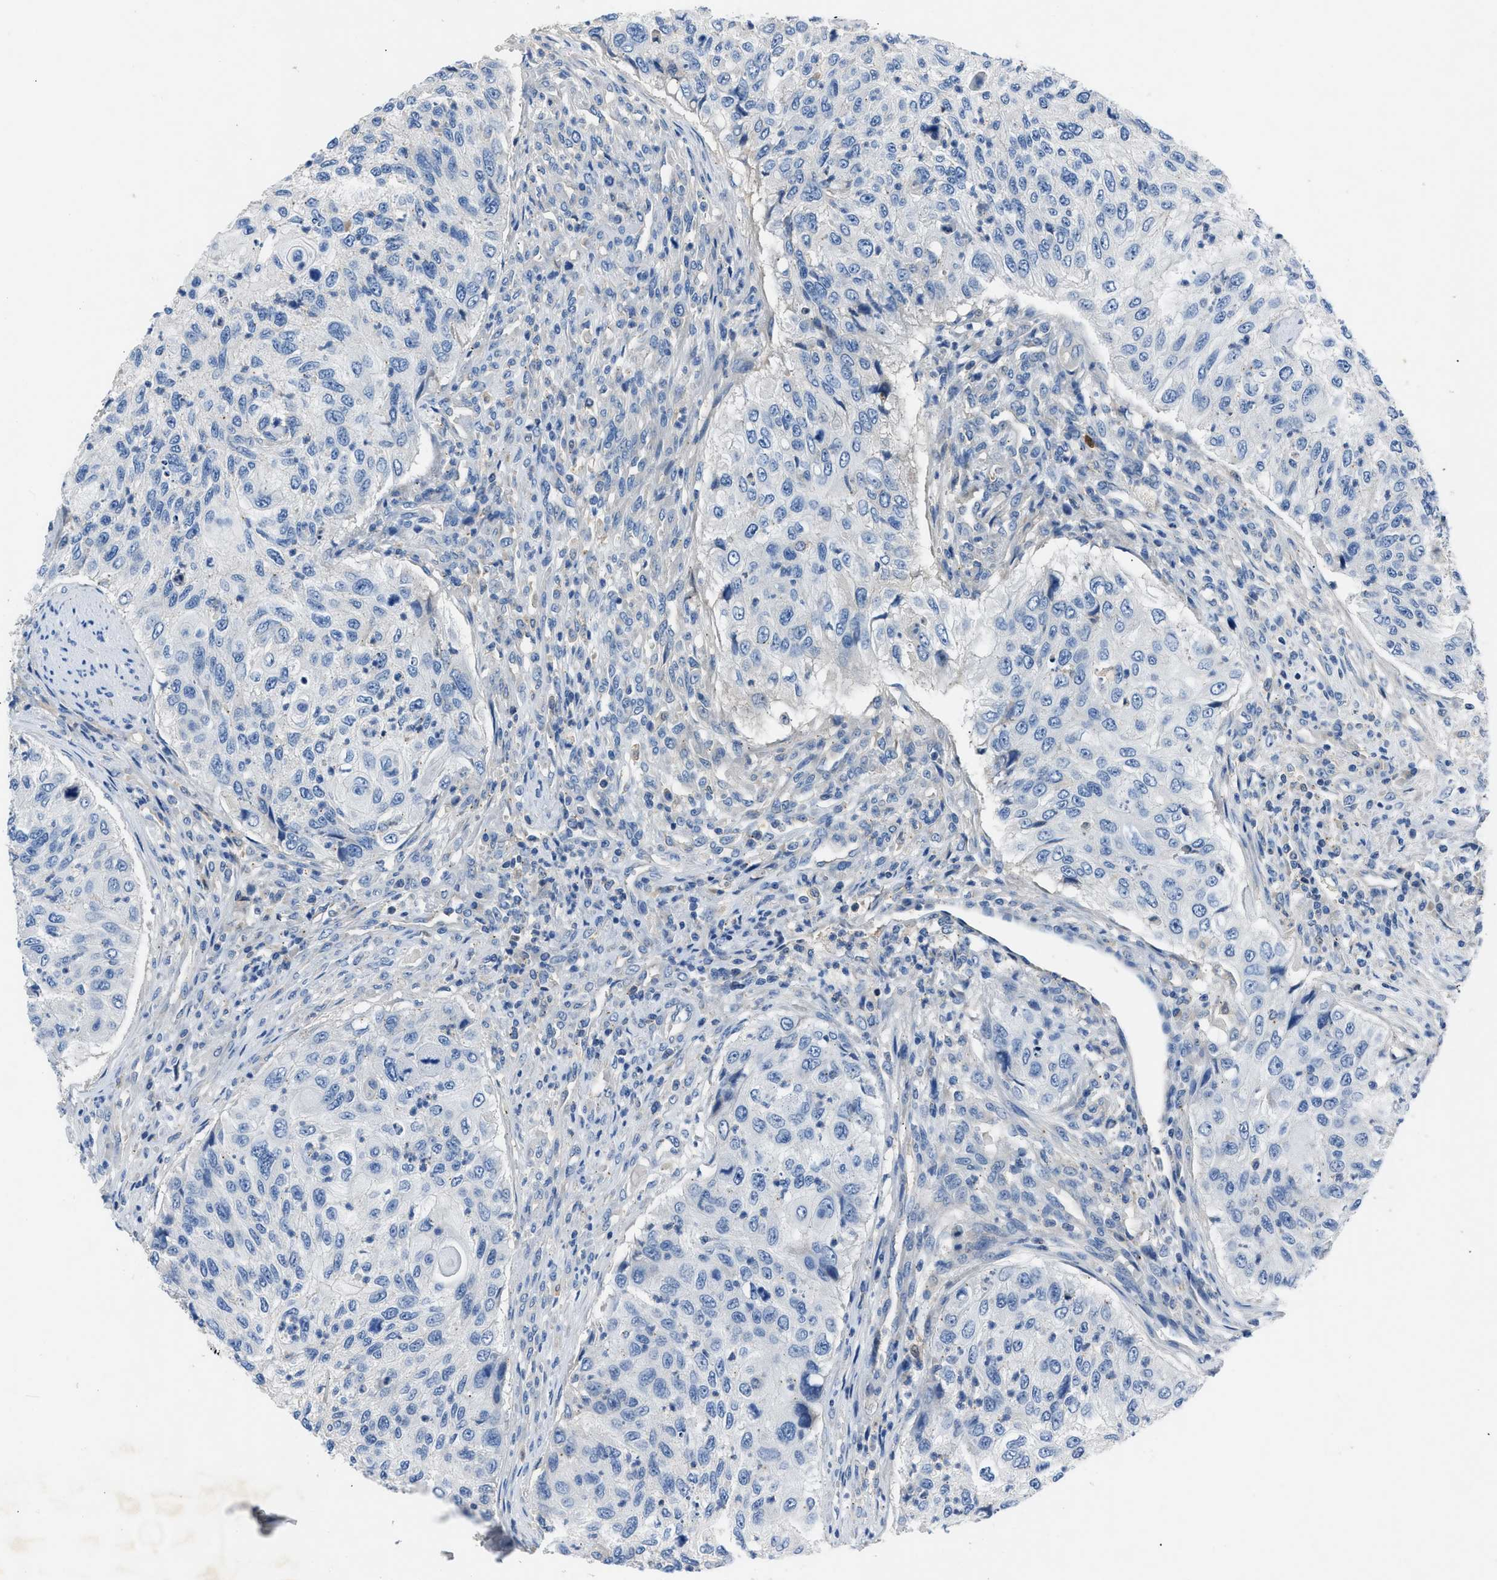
{"staining": {"intensity": "negative", "quantity": "none", "location": "none"}, "tissue": "urothelial cancer", "cell_type": "Tumor cells", "image_type": "cancer", "snomed": [{"axis": "morphology", "description": "Urothelial carcinoma, High grade"}, {"axis": "topography", "description": "Urinary bladder"}], "caption": "IHC micrograph of neoplastic tissue: human urothelial cancer stained with DAB (3,3'-diaminobenzidine) exhibits no significant protein expression in tumor cells.", "gene": "DNAAF5", "patient": {"sex": "female", "age": 60}}